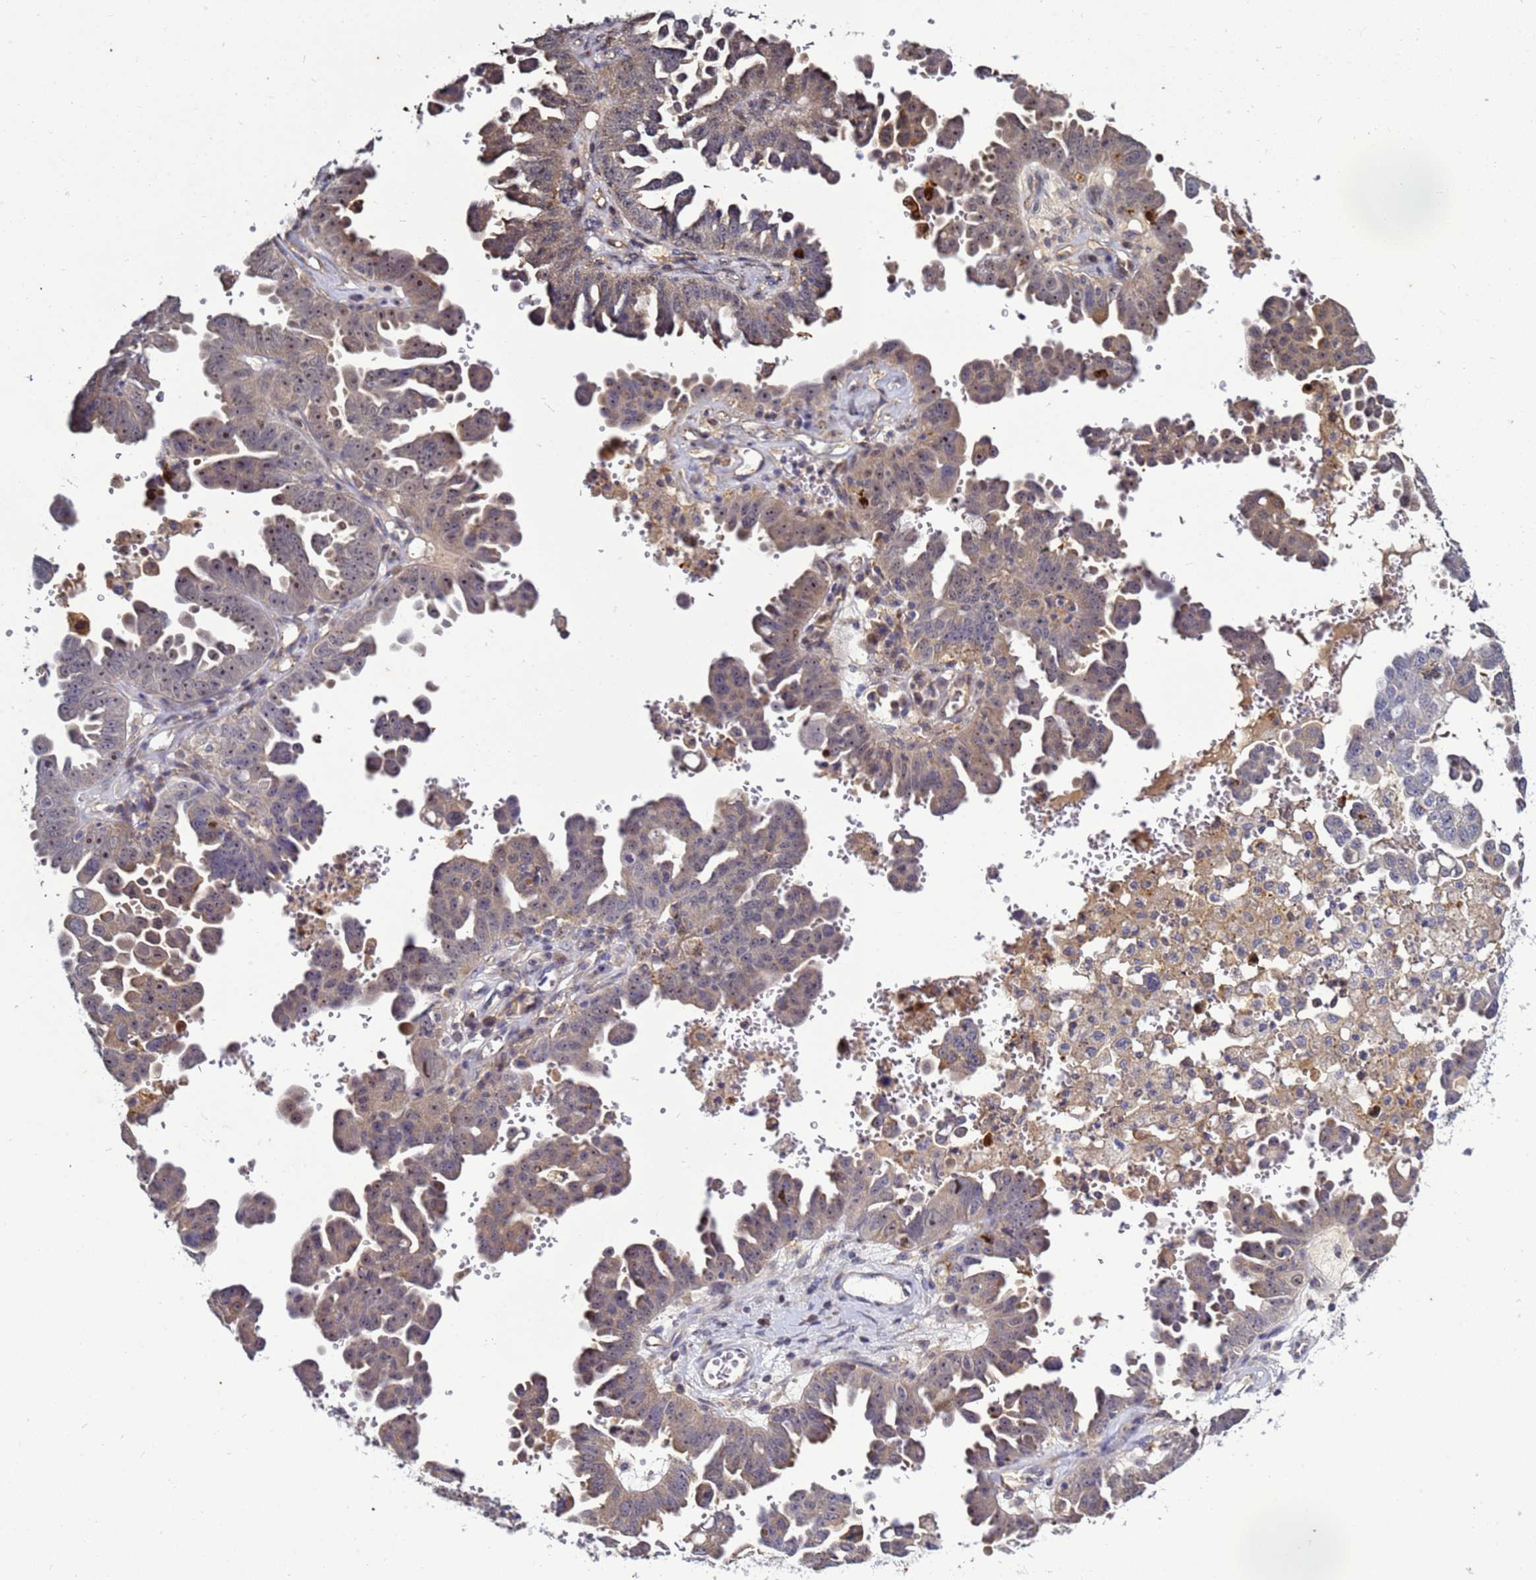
{"staining": {"intensity": "weak", "quantity": "25%-75%", "location": "cytoplasmic/membranous"}, "tissue": "ovarian cancer", "cell_type": "Tumor cells", "image_type": "cancer", "snomed": [{"axis": "morphology", "description": "Carcinoma, endometroid"}, {"axis": "topography", "description": "Ovary"}], "caption": "Immunohistochemical staining of human ovarian endometroid carcinoma exhibits low levels of weak cytoplasmic/membranous positivity in approximately 25%-75% of tumor cells. The protein of interest is shown in brown color, while the nuclei are stained blue.", "gene": "NOL8", "patient": {"sex": "female", "age": 62}}